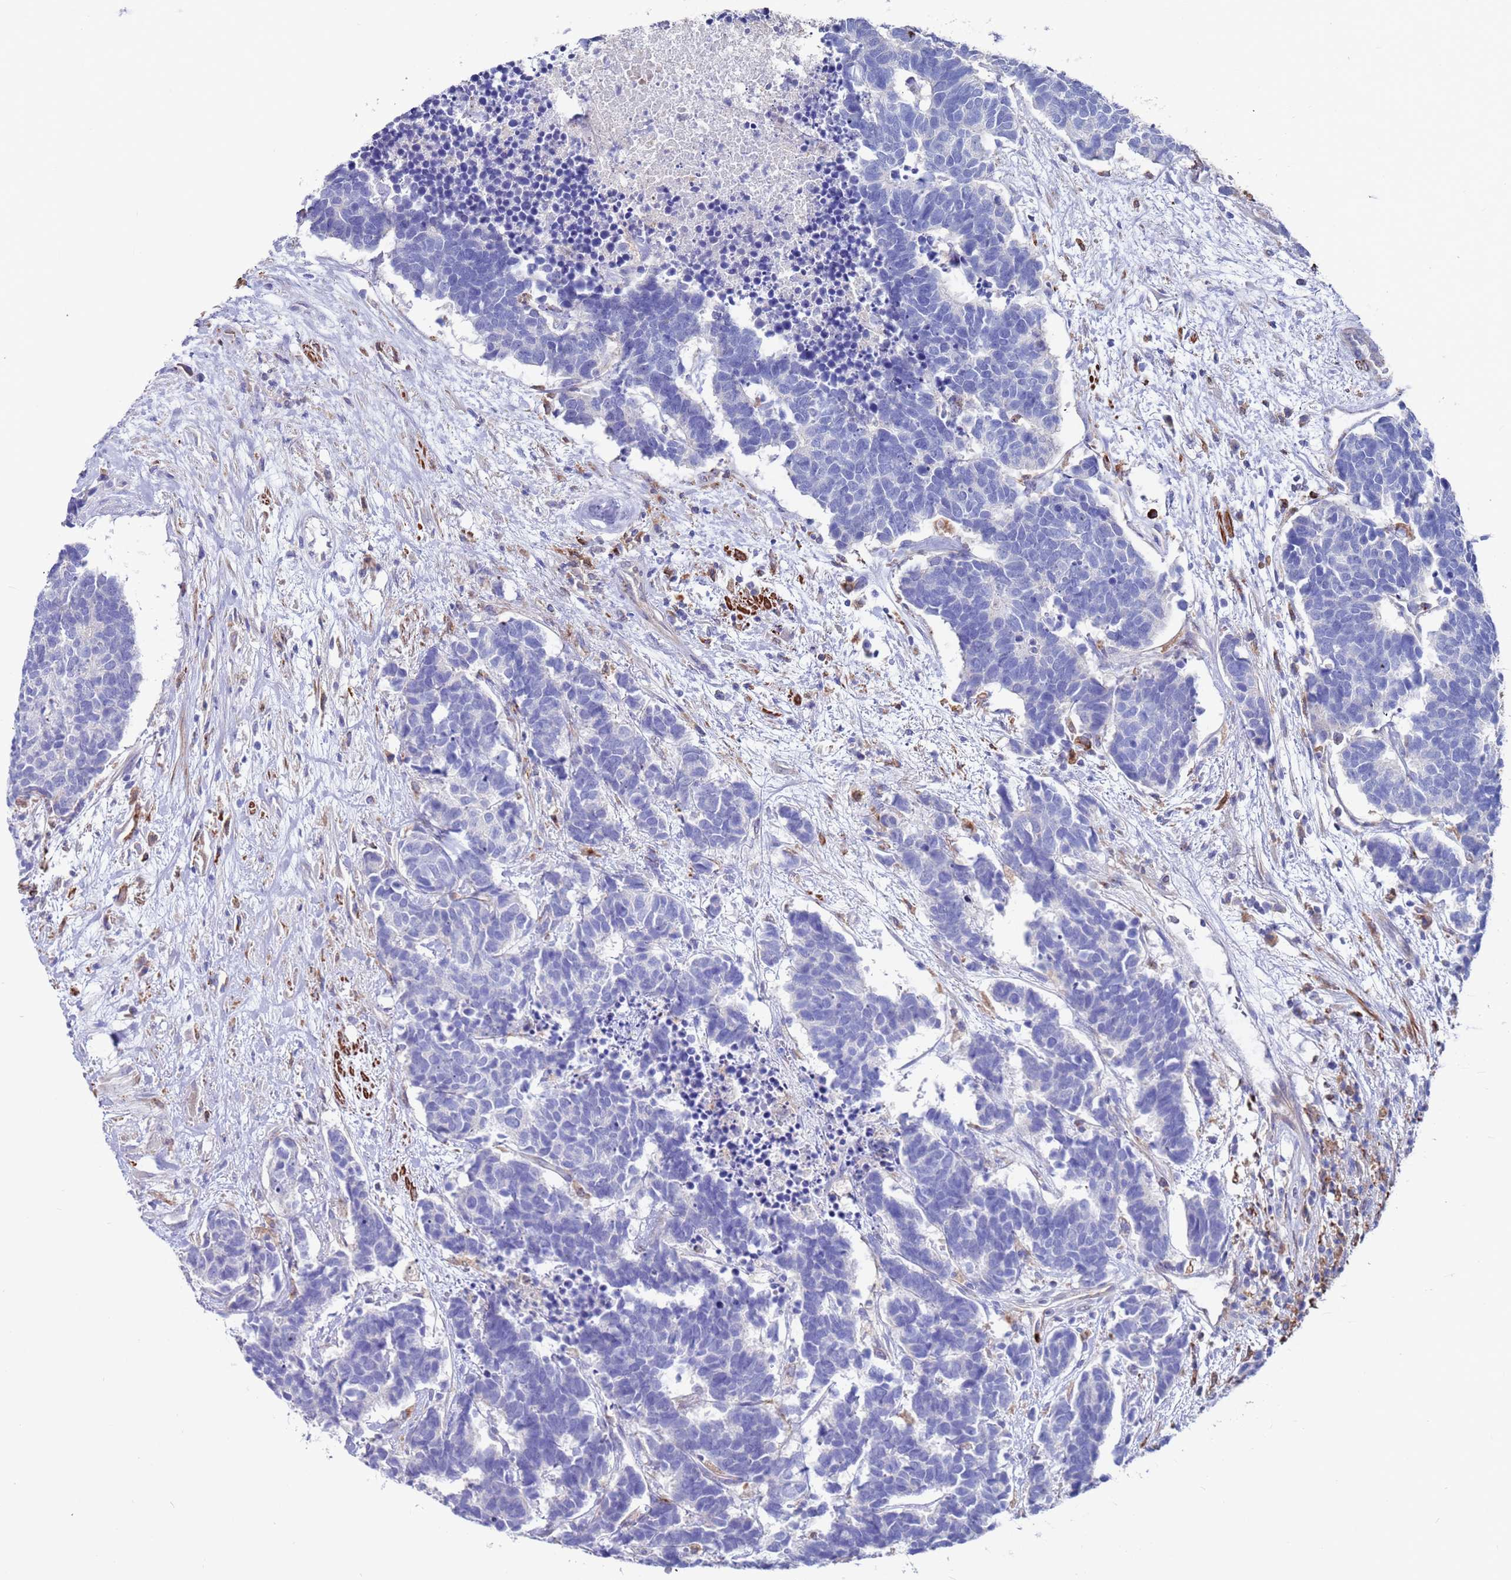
{"staining": {"intensity": "negative", "quantity": "none", "location": "none"}, "tissue": "carcinoid", "cell_type": "Tumor cells", "image_type": "cancer", "snomed": [{"axis": "morphology", "description": "Carcinoma, NOS"}, {"axis": "morphology", "description": "Carcinoid, malignant, NOS"}, {"axis": "topography", "description": "Urinary bladder"}], "caption": "Protein analysis of carcinoma demonstrates no significant staining in tumor cells.", "gene": "GREB1L", "patient": {"sex": "male", "age": 57}}